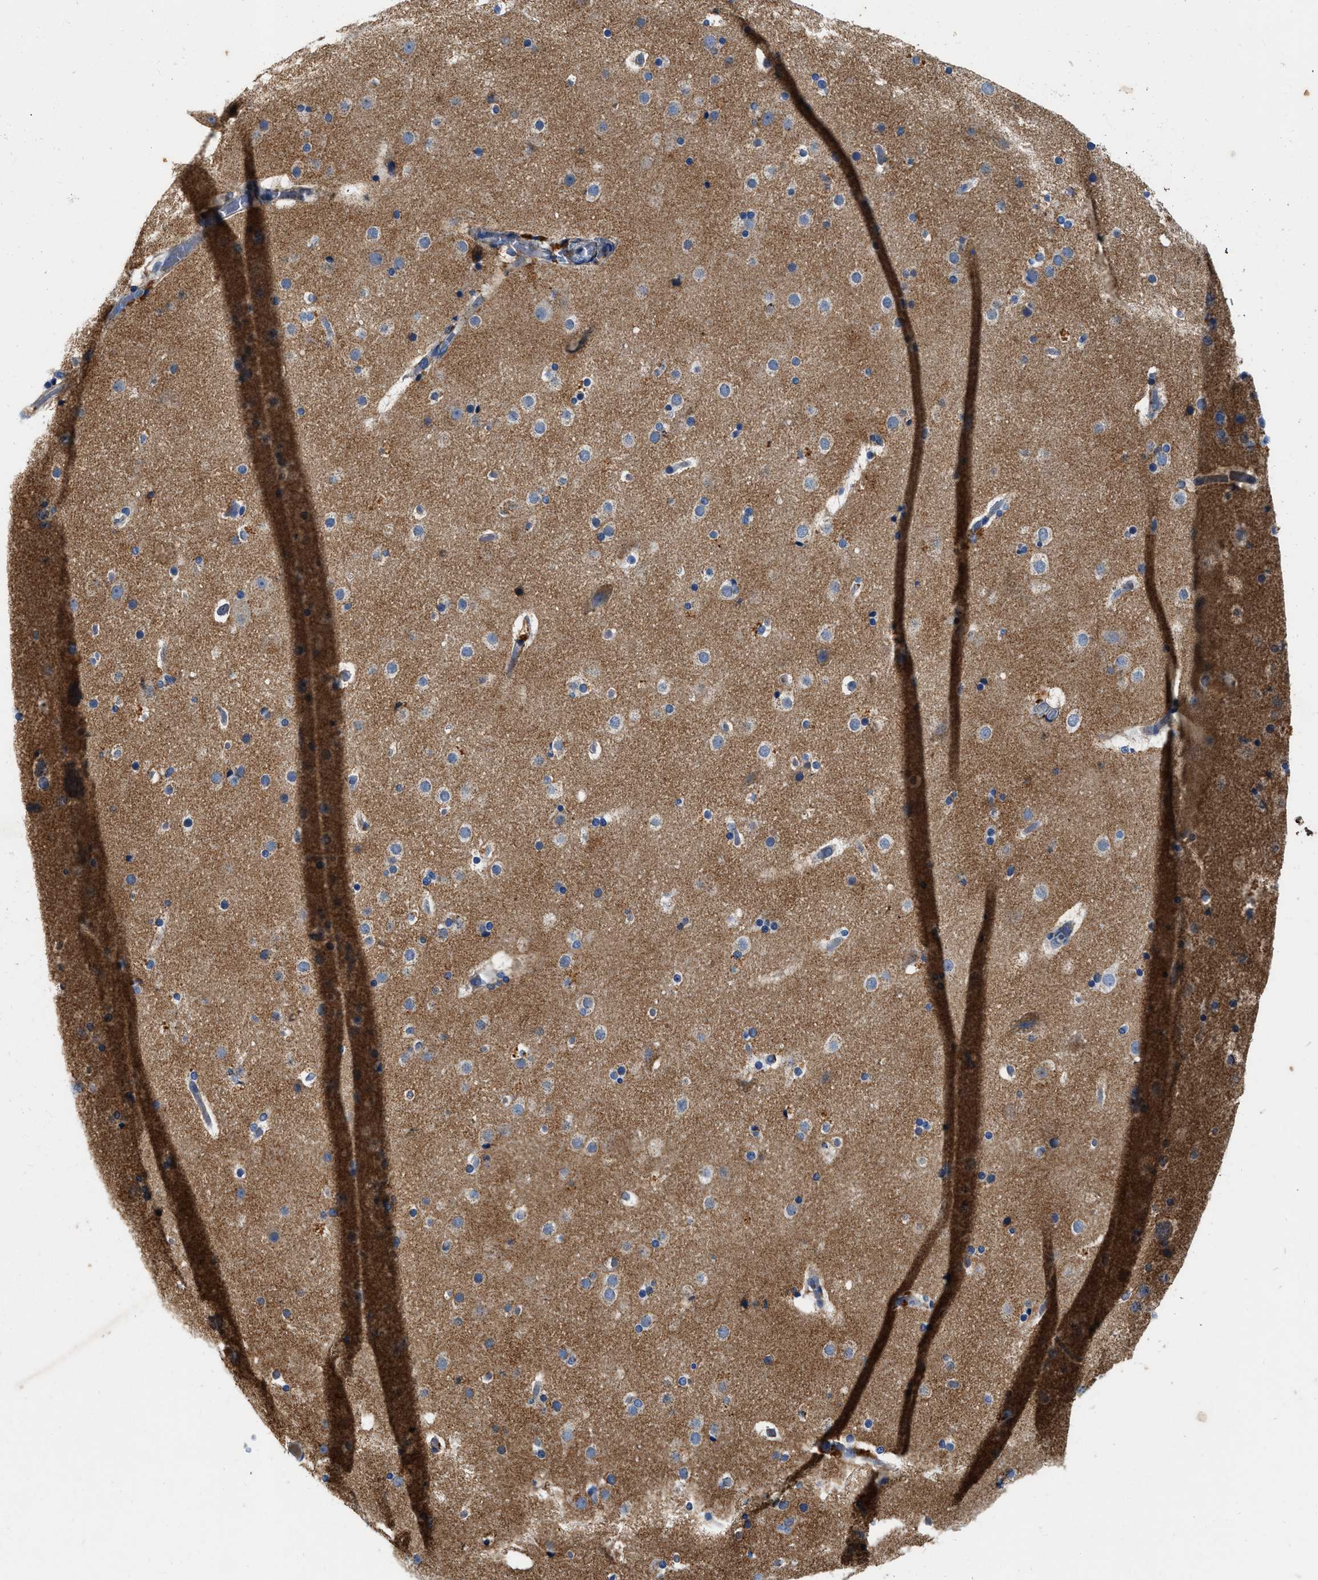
{"staining": {"intensity": "moderate", "quantity": "<25%", "location": "cytoplasmic/membranous"}, "tissue": "cerebral cortex", "cell_type": "Endothelial cells", "image_type": "normal", "snomed": [{"axis": "morphology", "description": "Normal tissue, NOS"}, {"axis": "topography", "description": "Cerebral cortex"}], "caption": "This image reveals unremarkable cerebral cortex stained with immunohistochemistry (IHC) to label a protein in brown. The cytoplasmic/membranous of endothelial cells show moderate positivity for the protein. Nuclei are counter-stained blue.", "gene": "ZNF831", "patient": {"sex": "male", "age": 57}}